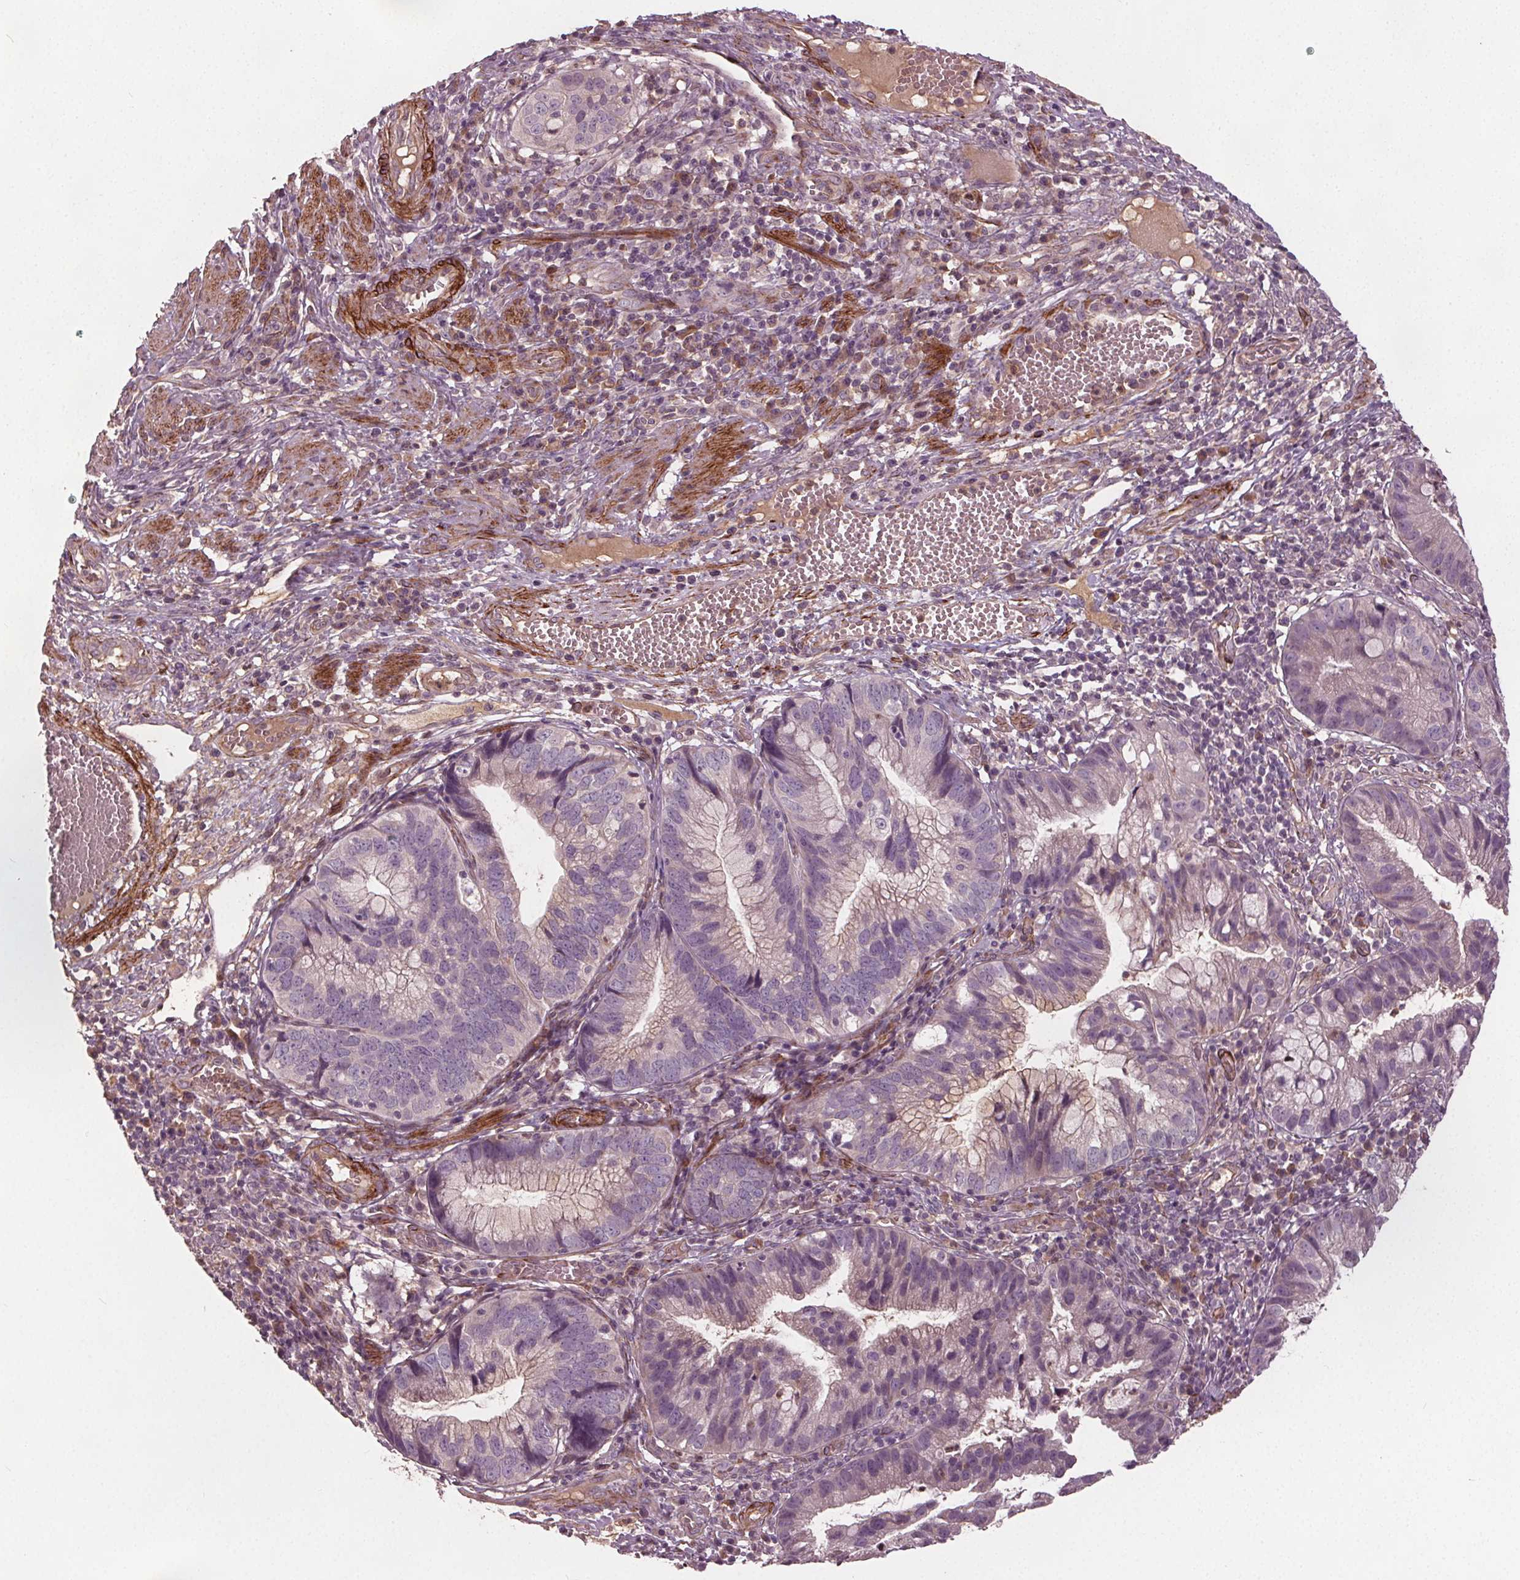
{"staining": {"intensity": "negative", "quantity": "none", "location": "none"}, "tissue": "cervical cancer", "cell_type": "Tumor cells", "image_type": "cancer", "snomed": [{"axis": "morphology", "description": "Adenocarcinoma, NOS"}, {"axis": "topography", "description": "Cervix"}], "caption": "This is an immunohistochemistry (IHC) histopathology image of cervical cancer (adenocarcinoma). There is no expression in tumor cells.", "gene": "PDGFD", "patient": {"sex": "female", "age": 34}}